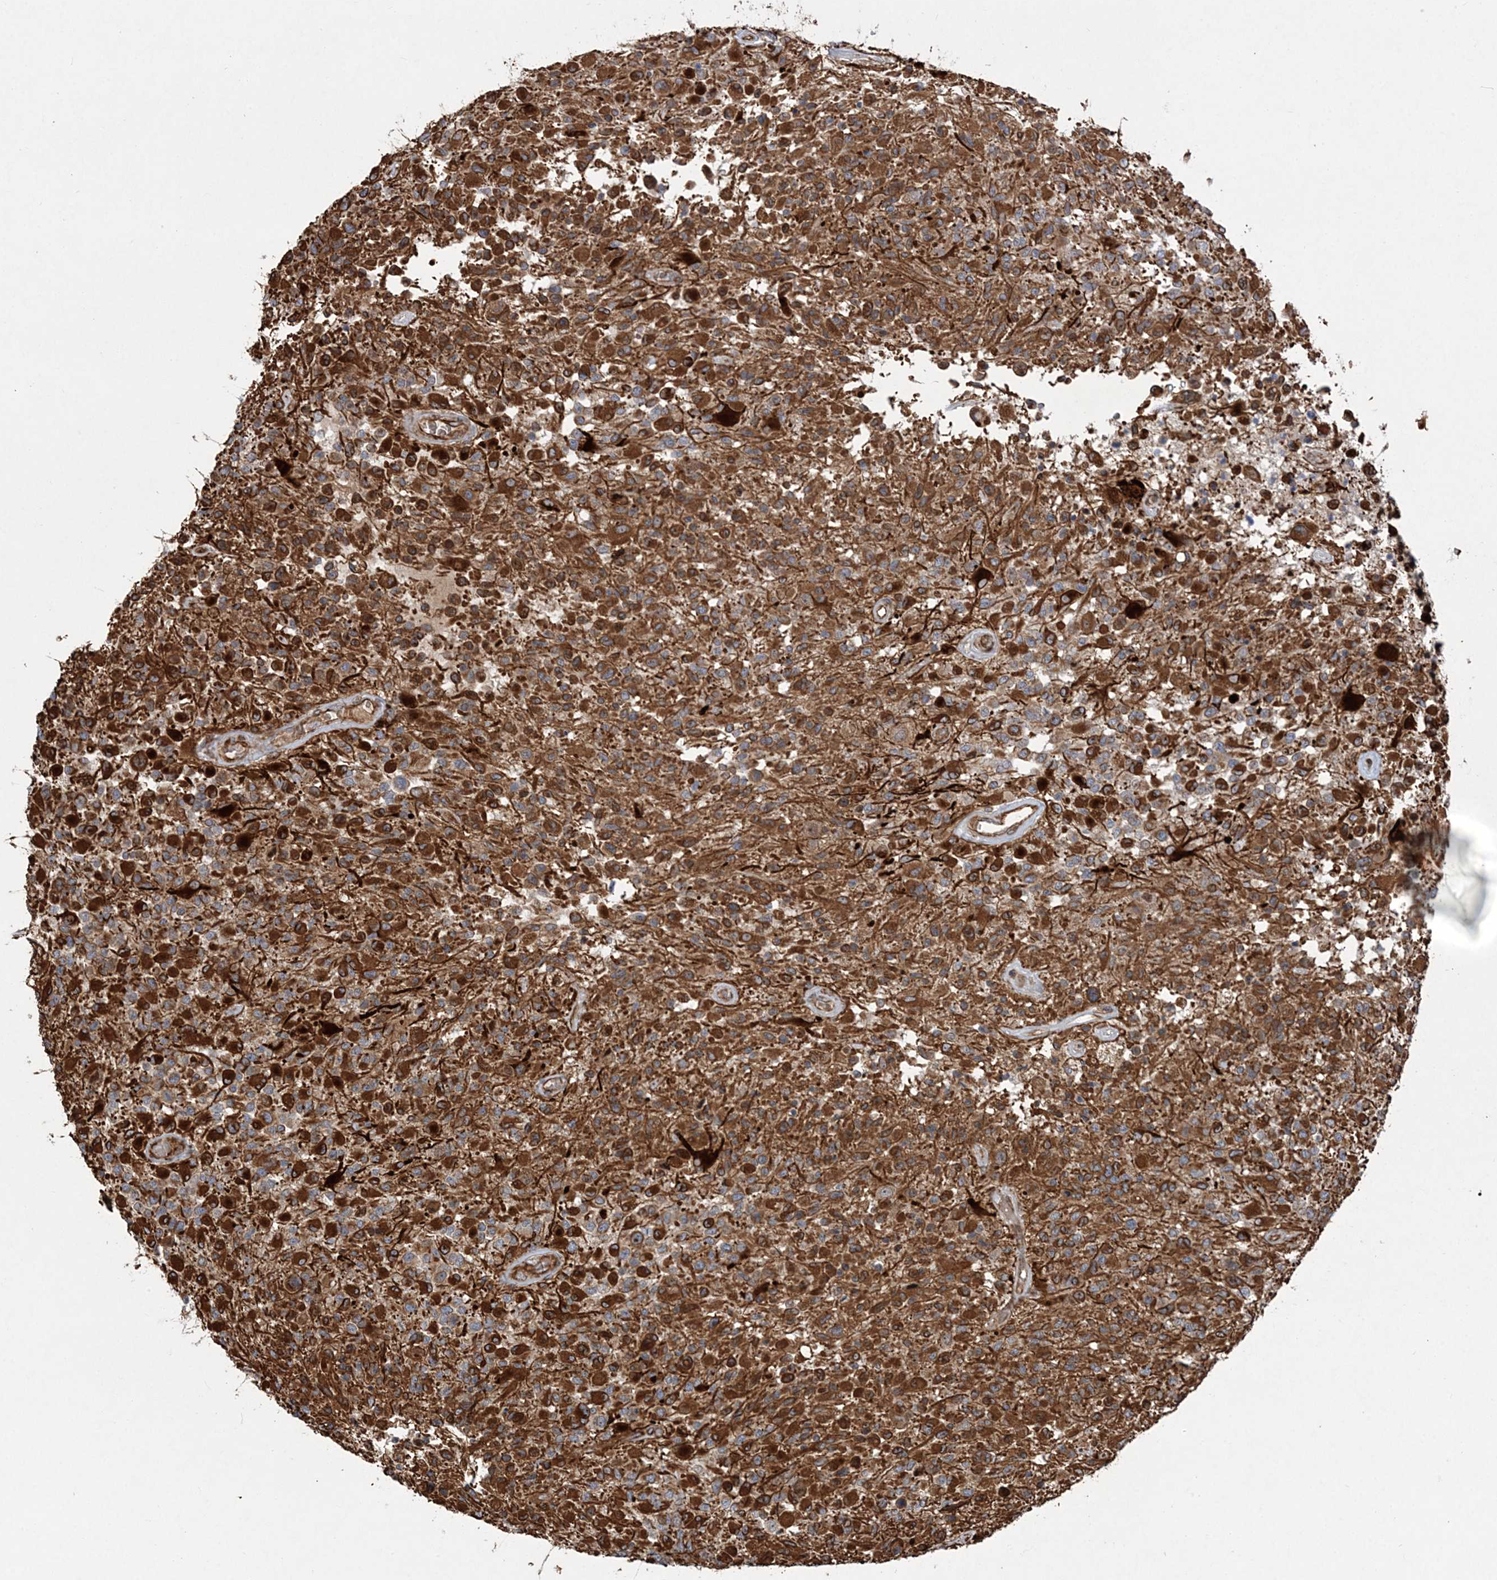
{"staining": {"intensity": "moderate", "quantity": "25%-75%", "location": "cytoplasmic/membranous"}, "tissue": "glioma", "cell_type": "Tumor cells", "image_type": "cancer", "snomed": [{"axis": "morphology", "description": "Glioma, malignant, High grade"}, {"axis": "morphology", "description": "Glioblastoma, NOS"}, {"axis": "topography", "description": "Brain"}], "caption": "Immunohistochemistry of glioma reveals medium levels of moderate cytoplasmic/membranous expression in about 25%-75% of tumor cells.", "gene": "FAM114A2", "patient": {"sex": "male", "age": 60}}